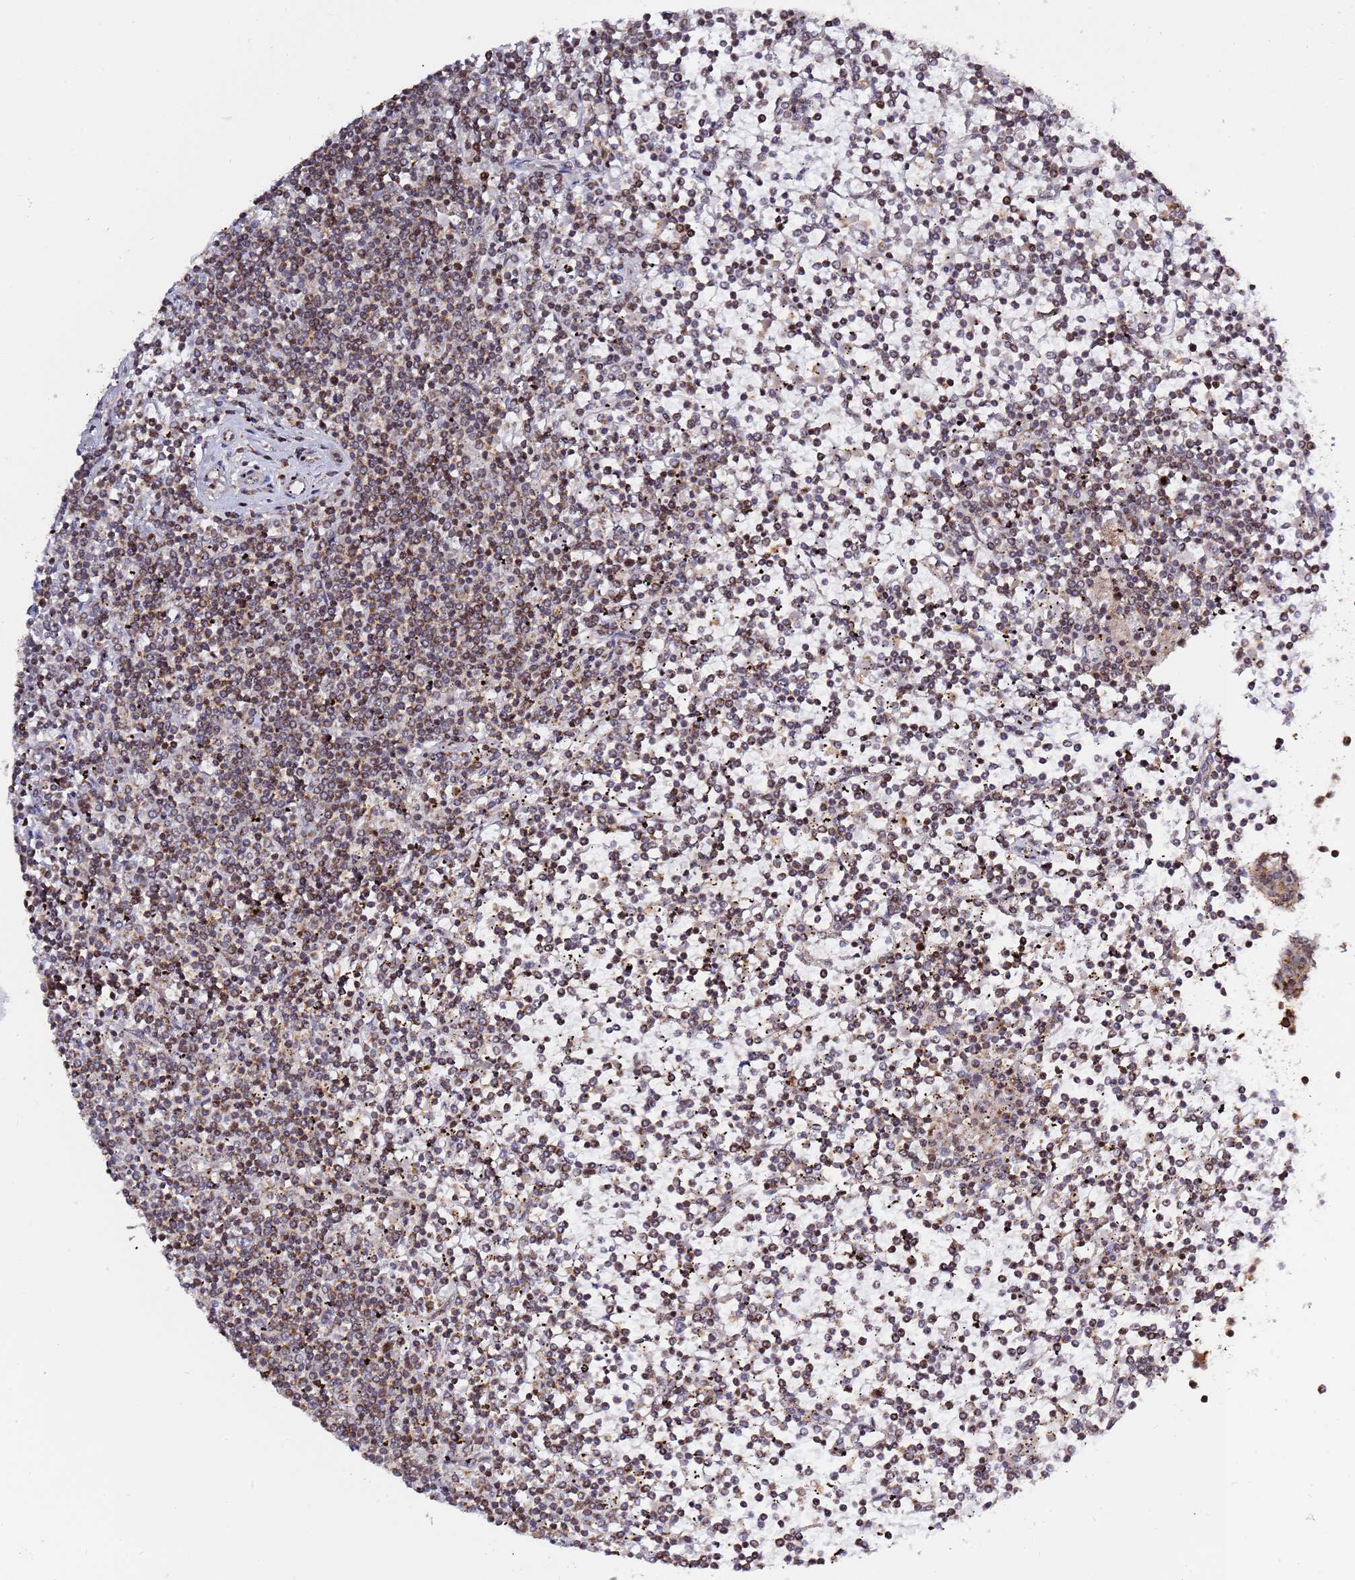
{"staining": {"intensity": "weak", "quantity": "<25%", "location": "cytoplasmic/membranous,nuclear"}, "tissue": "lymphoma", "cell_type": "Tumor cells", "image_type": "cancer", "snomed": [{"axis": "morphology", "description": "Malignant lymphoma, non-Hodgkin's type, Low grade"}, {"axis": "topography", "description": "Spleen"}], "caption": "The IHC photomicrograph has no significant expression in tumor cells of malignant lymphoma, non-Hodgkin's type (low-grade) tissue.", "gene": "RCOR2", "patient": {"sex": "female", "age": 19}}